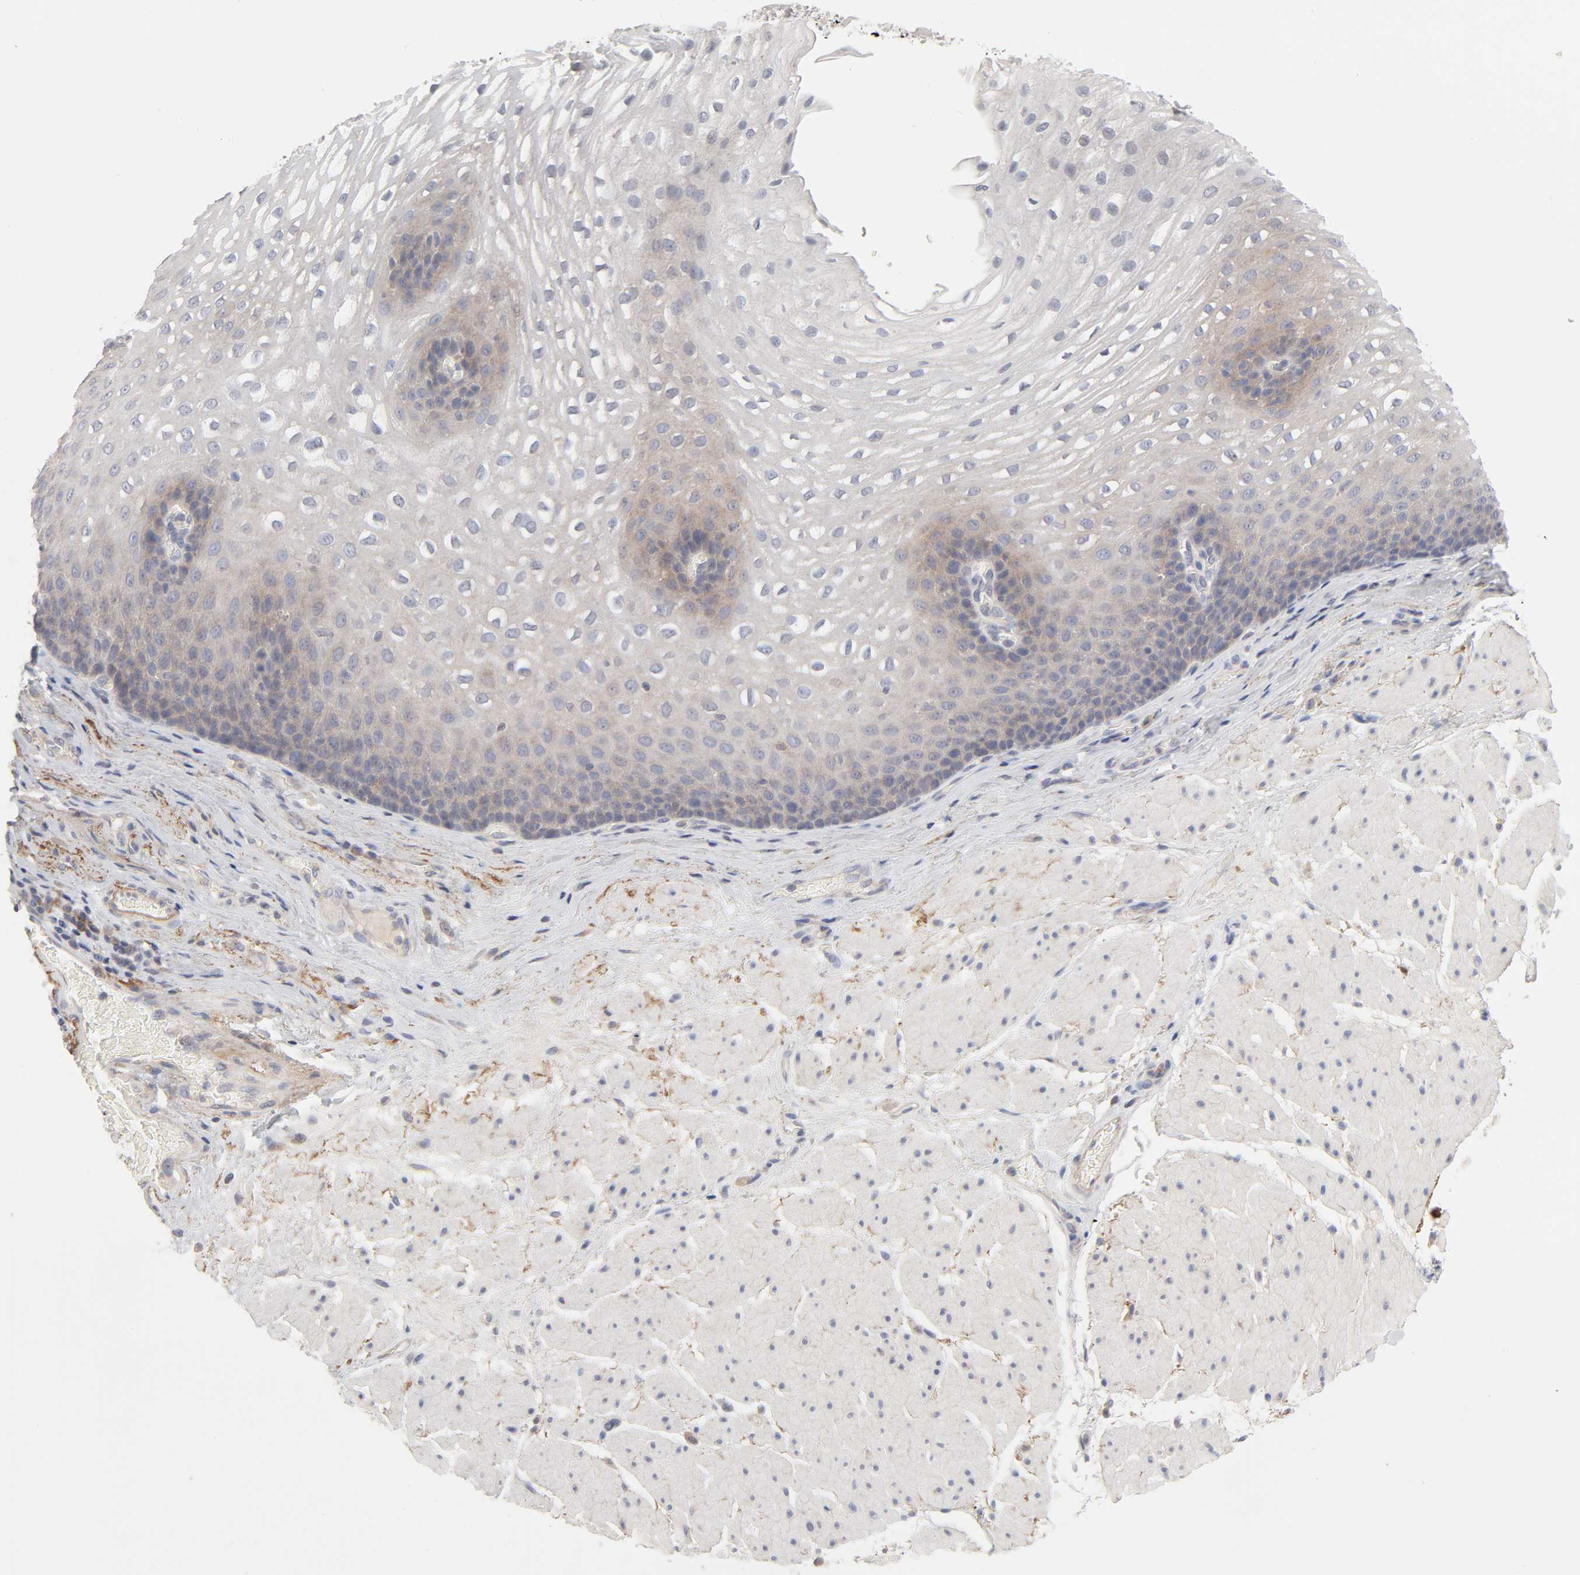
{"staining": {"intensity": "weak", "quantity": "25%-75%", "location": "cytoplasmic/membranous"}, "tissue": "esophagus", "cell_type": "Squamous epithelial cells", "image_type": "normal", "snomed": [{"axis": "morphology", "description": "Normal tissue, NOS"}, {"axis": "topography", "description": "Esophagus"}], "caption": "This image shows immunohistochemistry (IHC) staining of normal esophagus, with low weak cytoplasmic/membranous expression in approximately 25%-75% of squamous epithelial cells.", "gene": "IL4R", "patient": {"sex": "male", "age": 48}}